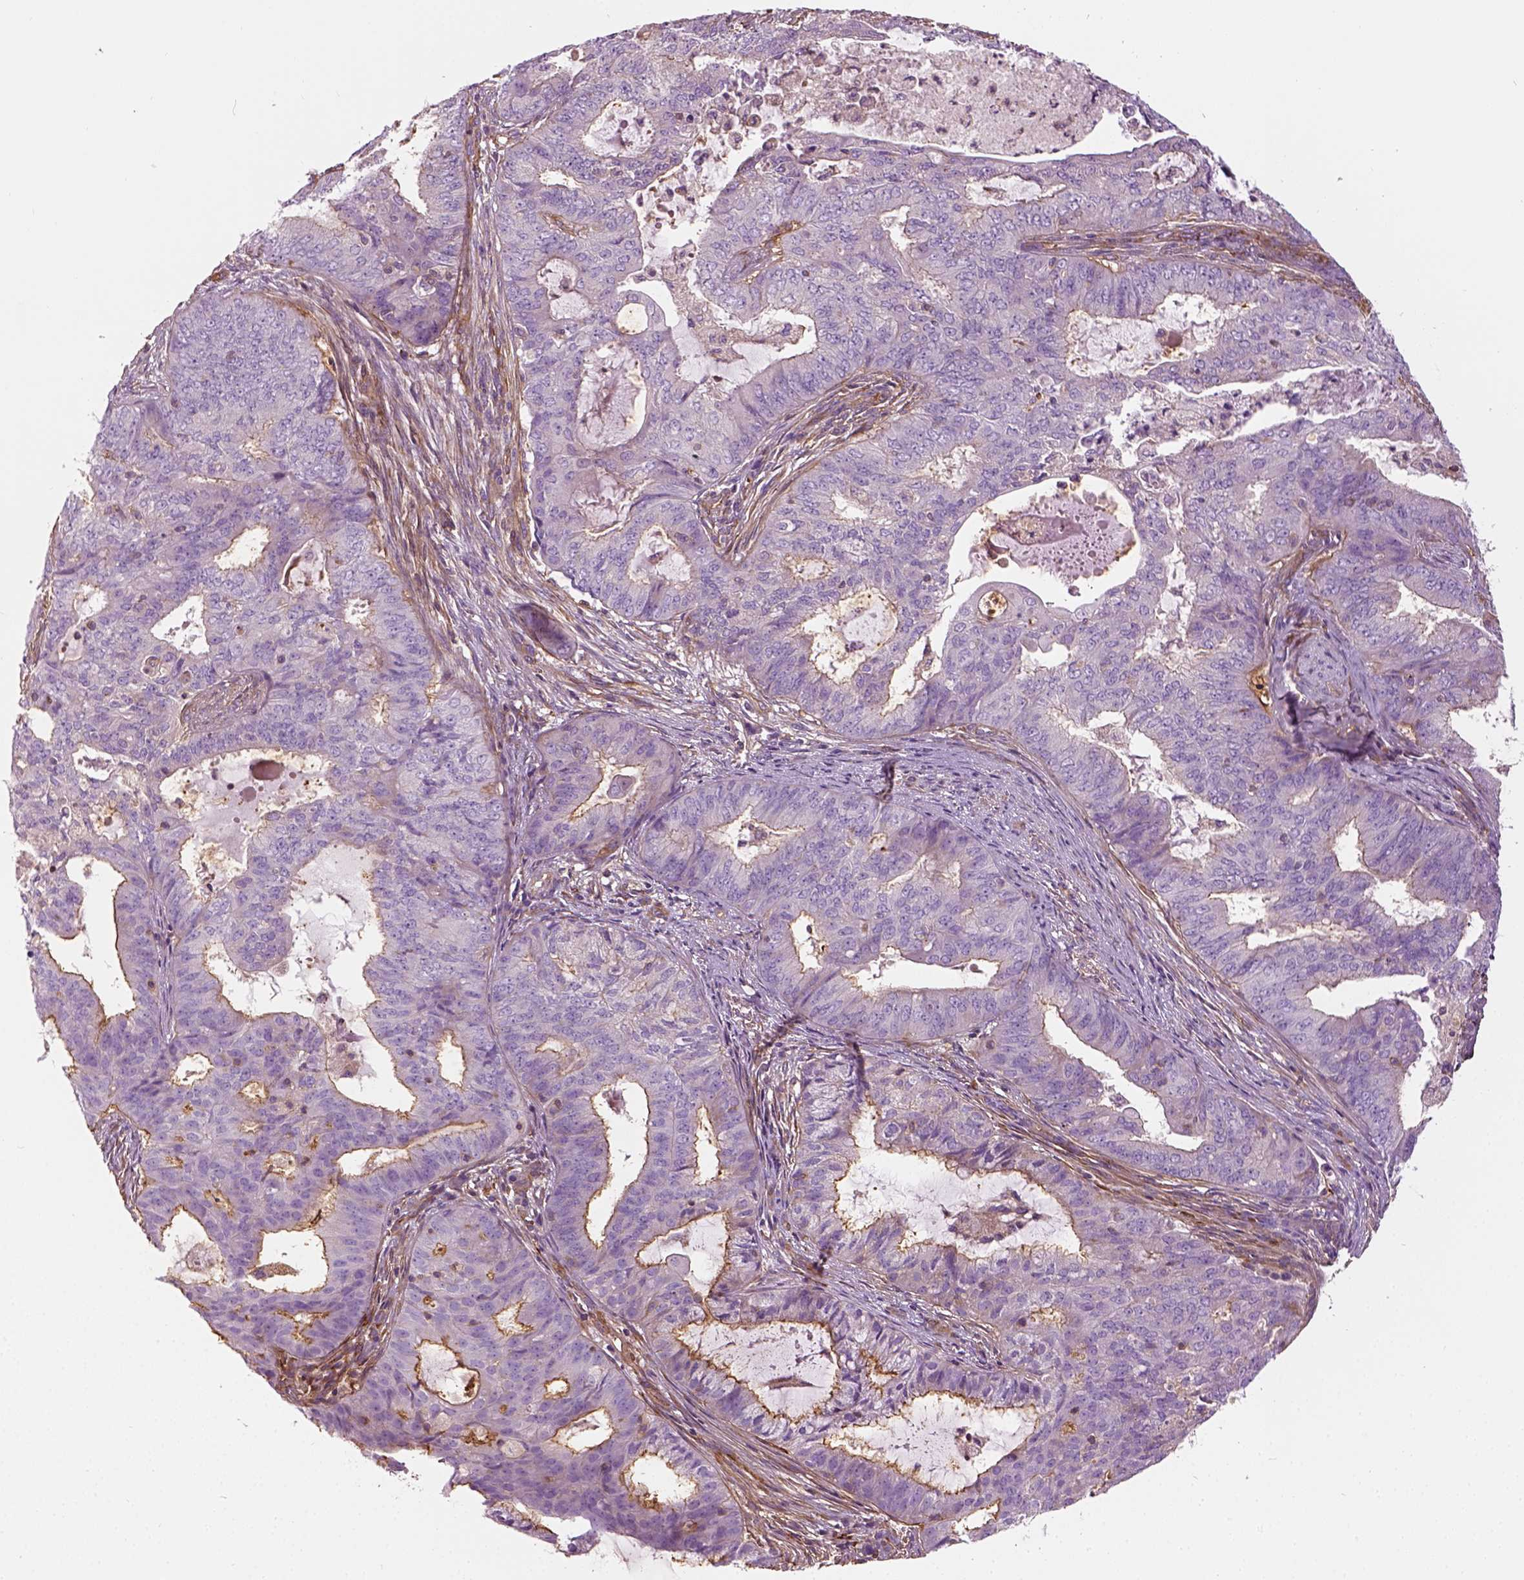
{"staining": {"intensity": "negative", "quantity": "none", "location": "none"}, "tissue": "endometrial cancer", "cell_type": "Tumor cells", "image_type": "cancer", "snomed": [{"axis": "morphology", "description": "Adenocarcinoma, NOS"}, {"axis": "topography", "description": "Endometrium"}], "caption": "This image is of endometrial cancer (adenocarcinoma) stained with IHC to label a protein in brown with the nuclei are counter-stained blue. There is no expression in tumor cells. (DAB (3,3'-diaminobenzidine) IHC with hematoxylin counter stain).", "gene": "COL6A2", "patient": {"sex": "female", "age": 62}}